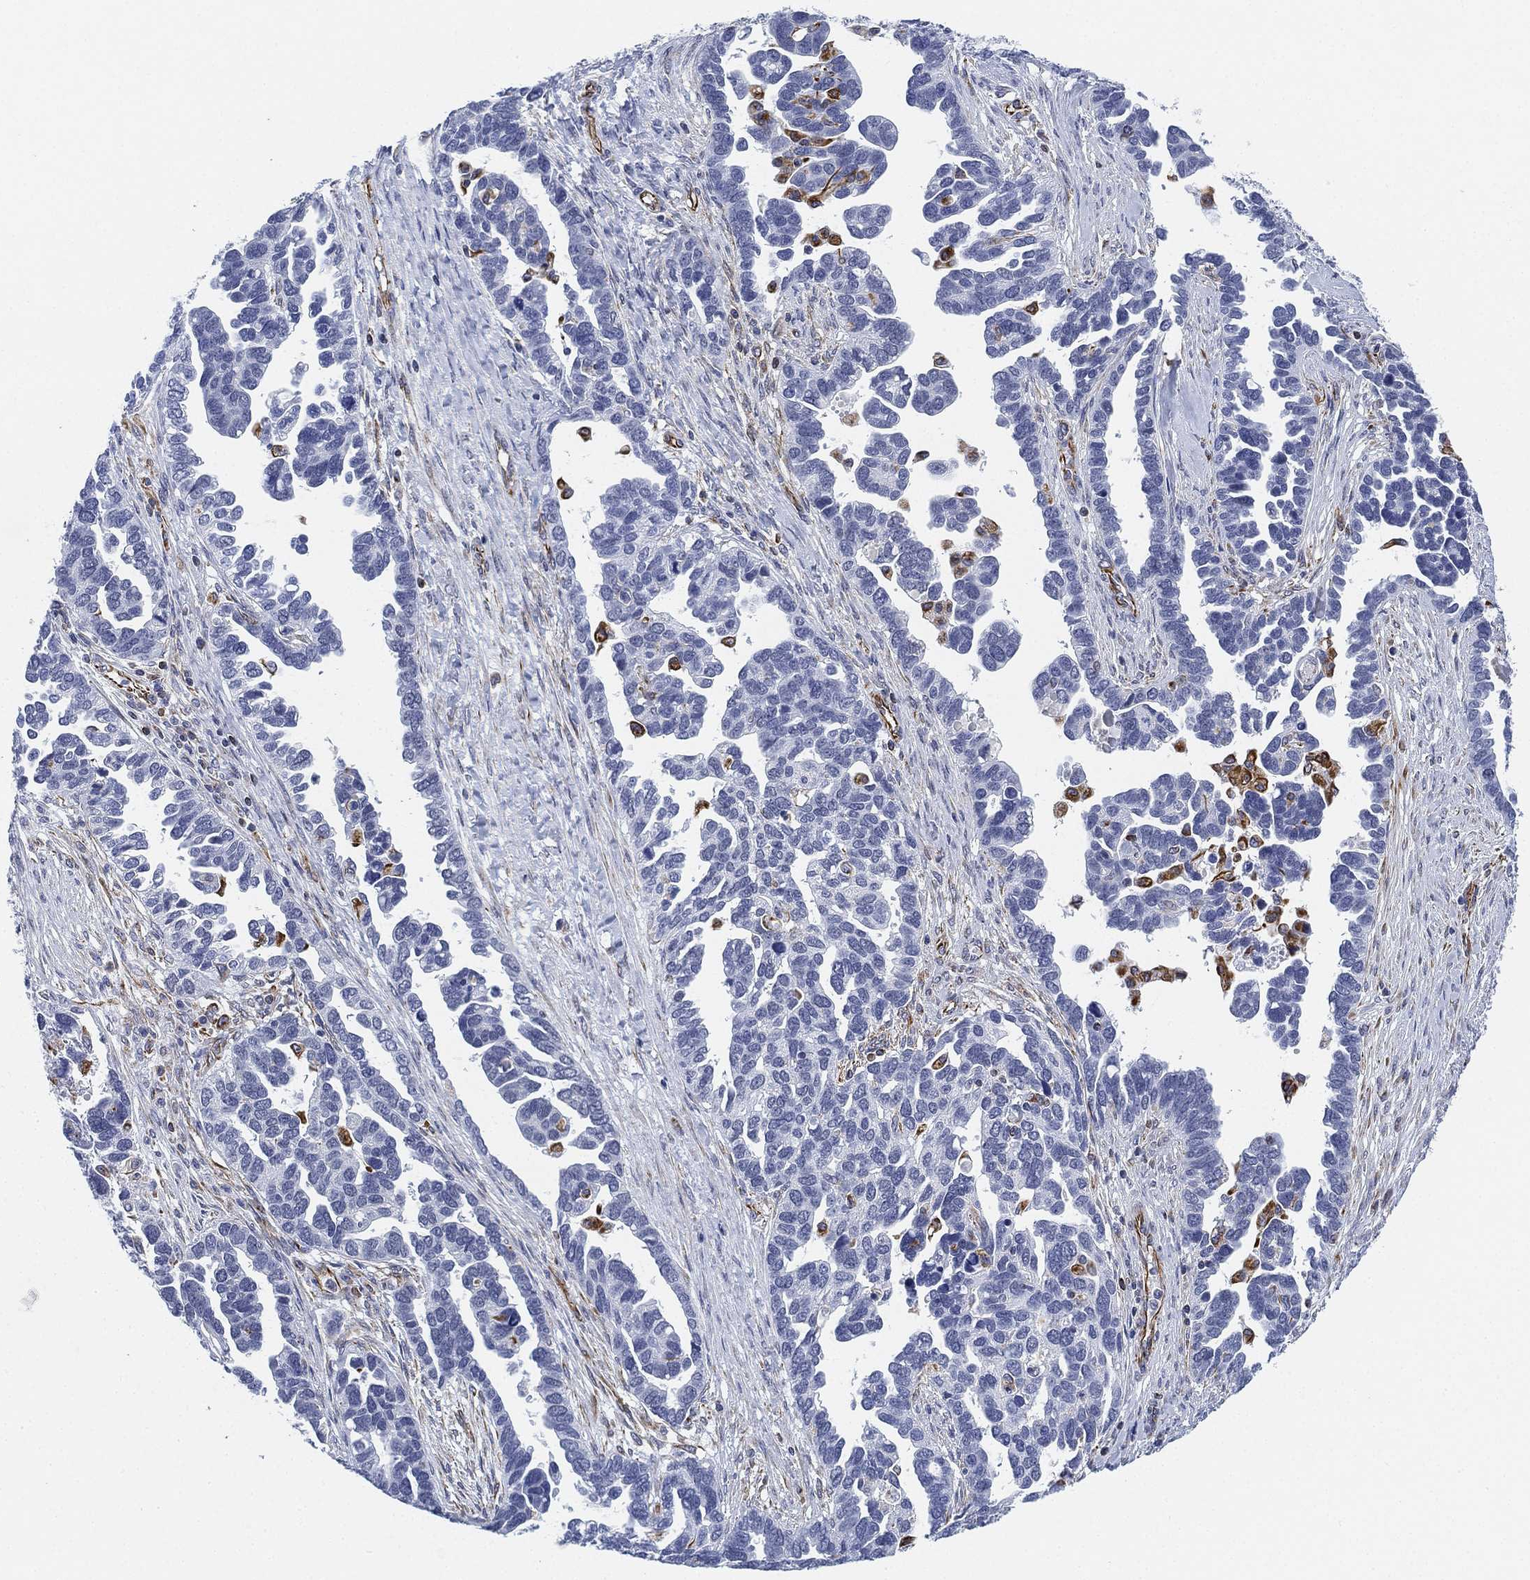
{"staining": {"intensity": "negative", "quantity": "none", "location": "none"}, "tissue": "ovarian cancer", "cell_type": "Tumor cells", "image_type": "cancer", "snomed": [{"axis": "morphology", "description": "Cystadenocarcinoma, serous, NOS"}, {"axis": "topography", "description": "Ovary"}], "caption": "An IHC image of serous cystadenocarcinoma (ovarian) is shown. There is no staining in tumor cells of serous cystadenocarcinoma (ovarian). (DAB IHC with hematoxylin counter stain).", "gene": "PSKH2", "patient": {"sex": "female", "age": 54}}